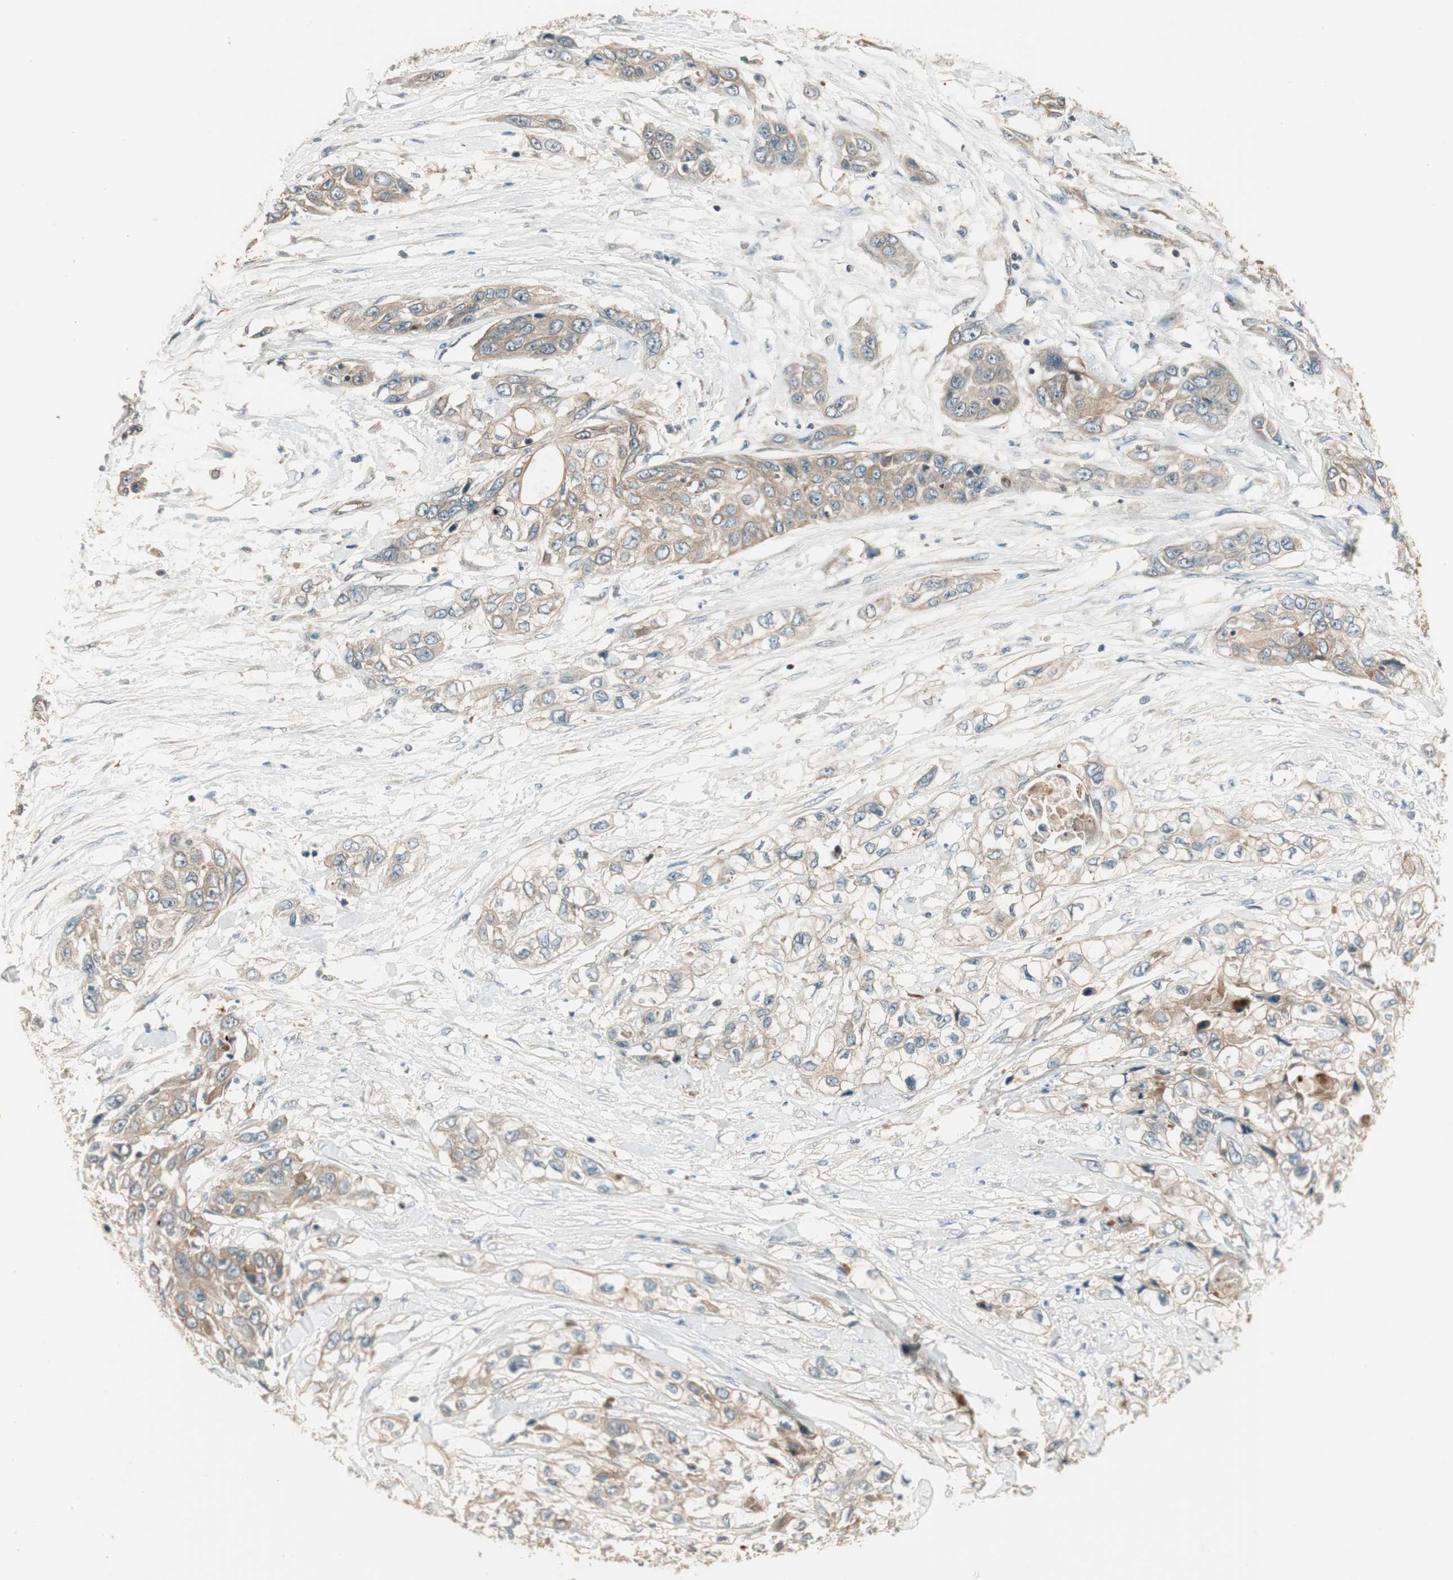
{"staining": {"intensity": "weak", "quantity": "25%-75%", "location": "cytoplasmic/membranous"}, "tissue": "pancreatic cancer", "cell_type": "Tumor cells", "image_type": "cancer", "snomed": [{"axis": "morphology", "description": "Adenocarcinoma, NOS"}, {"axis": "topography", "description": "Pancreas"}], "caption": "High-power microscopy captured an immunohistochemistry histopathology image of pancreatic cancer (adenocarcinoma), revealing weak cytoplasmic/membranous staining in approximately 25%-75% of tumor cells.", "gene": "PFDN5", "patient": {"sex": "female", "age": 70}}